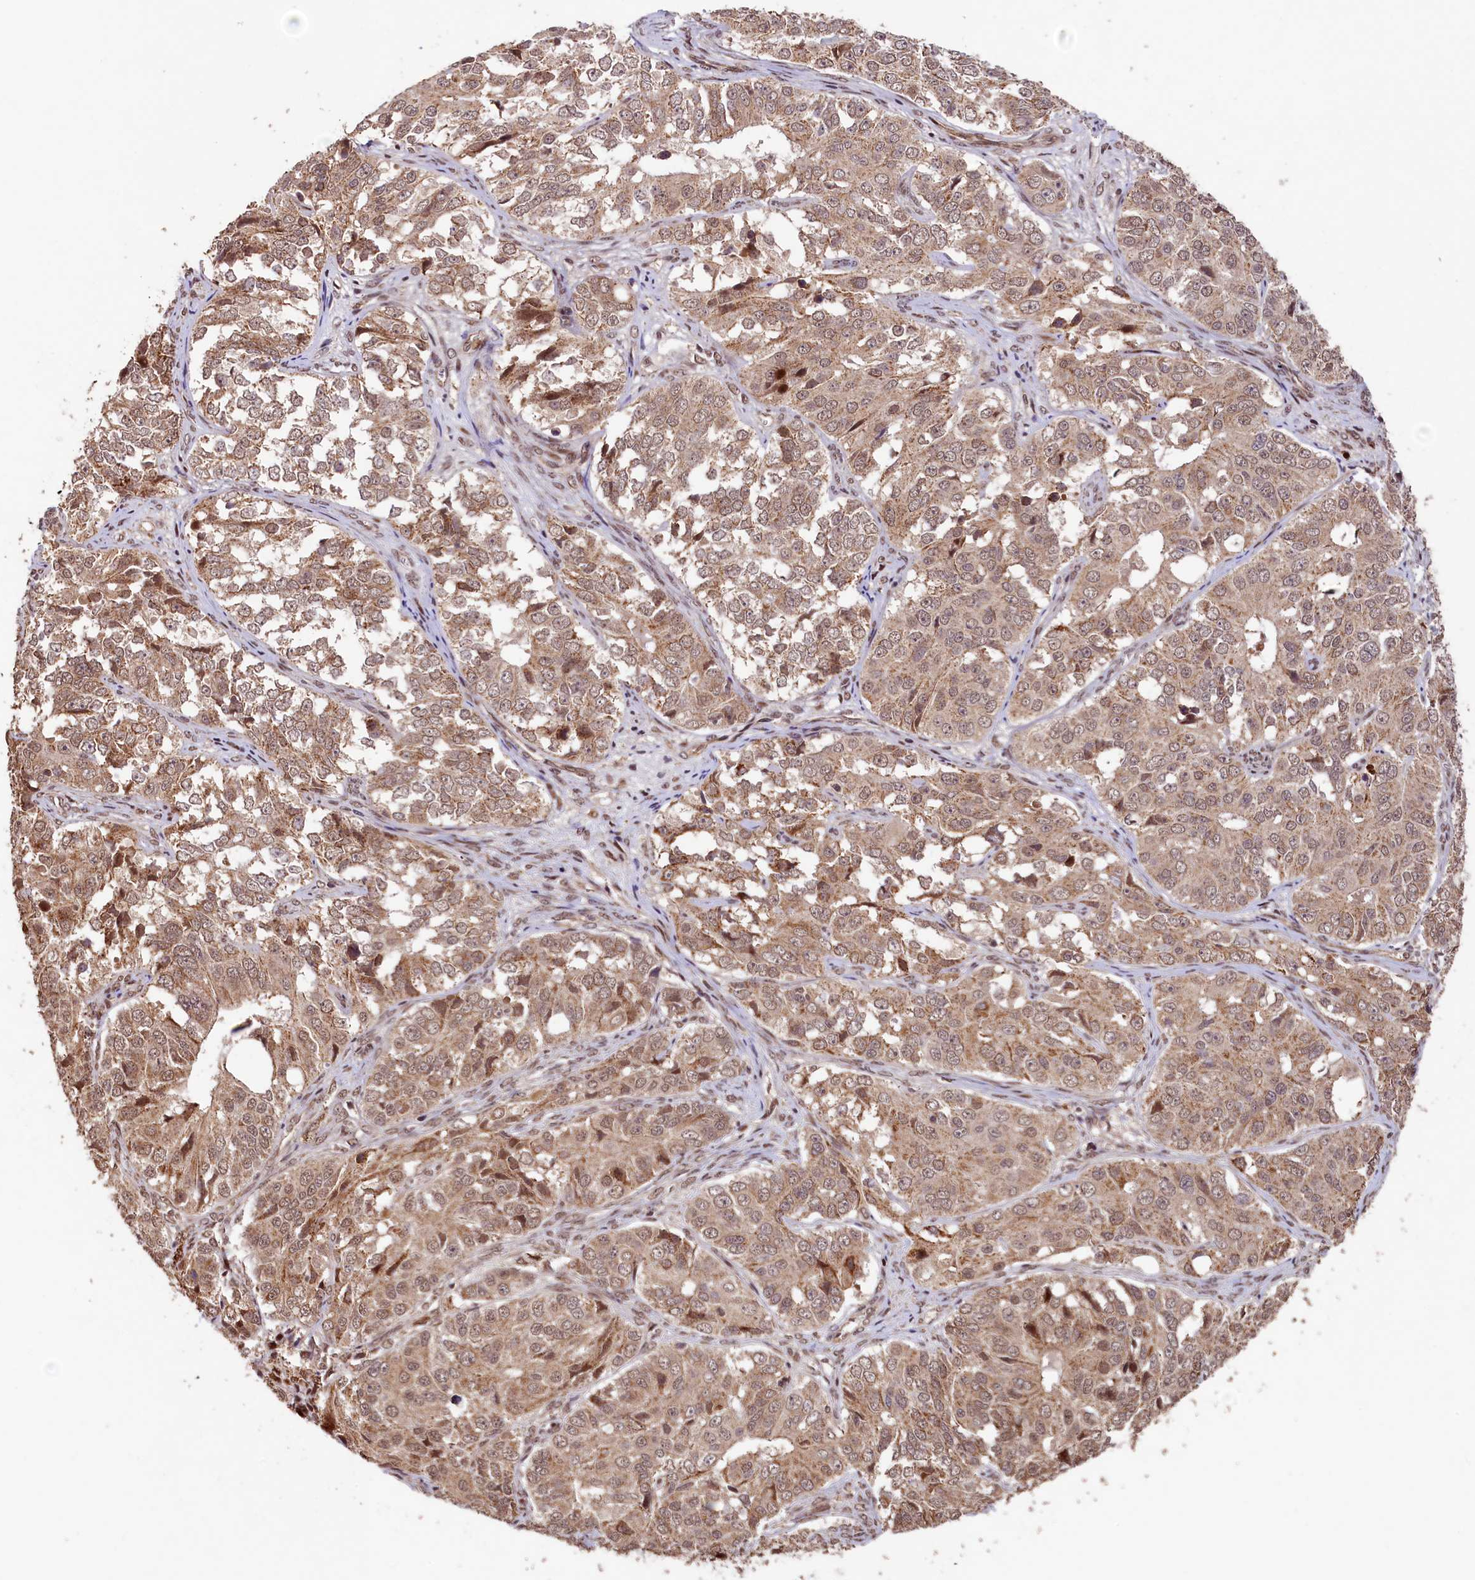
{"staining": {"intensity": "moderate", "quantity": ">75%", "location": "cytoplasmic/membranous,nuclear"}, "tissue": "ovarian cancer", "cell_type": "Tumor cells", "image_type": "cancer", "snomed": [{"axis": "morphology", "description": "Carcinoma, endometroid"}, {"axis": "topography", "description": "Ovary"}], "caption": "Protein staining of ovarian cancer tissue exhibits moderate cytoplasmic/membranous and nuclear staining in about >75% of tumor cells.", "gene": "SHPRH", "patient": {"sex": "female", "age": 51}}